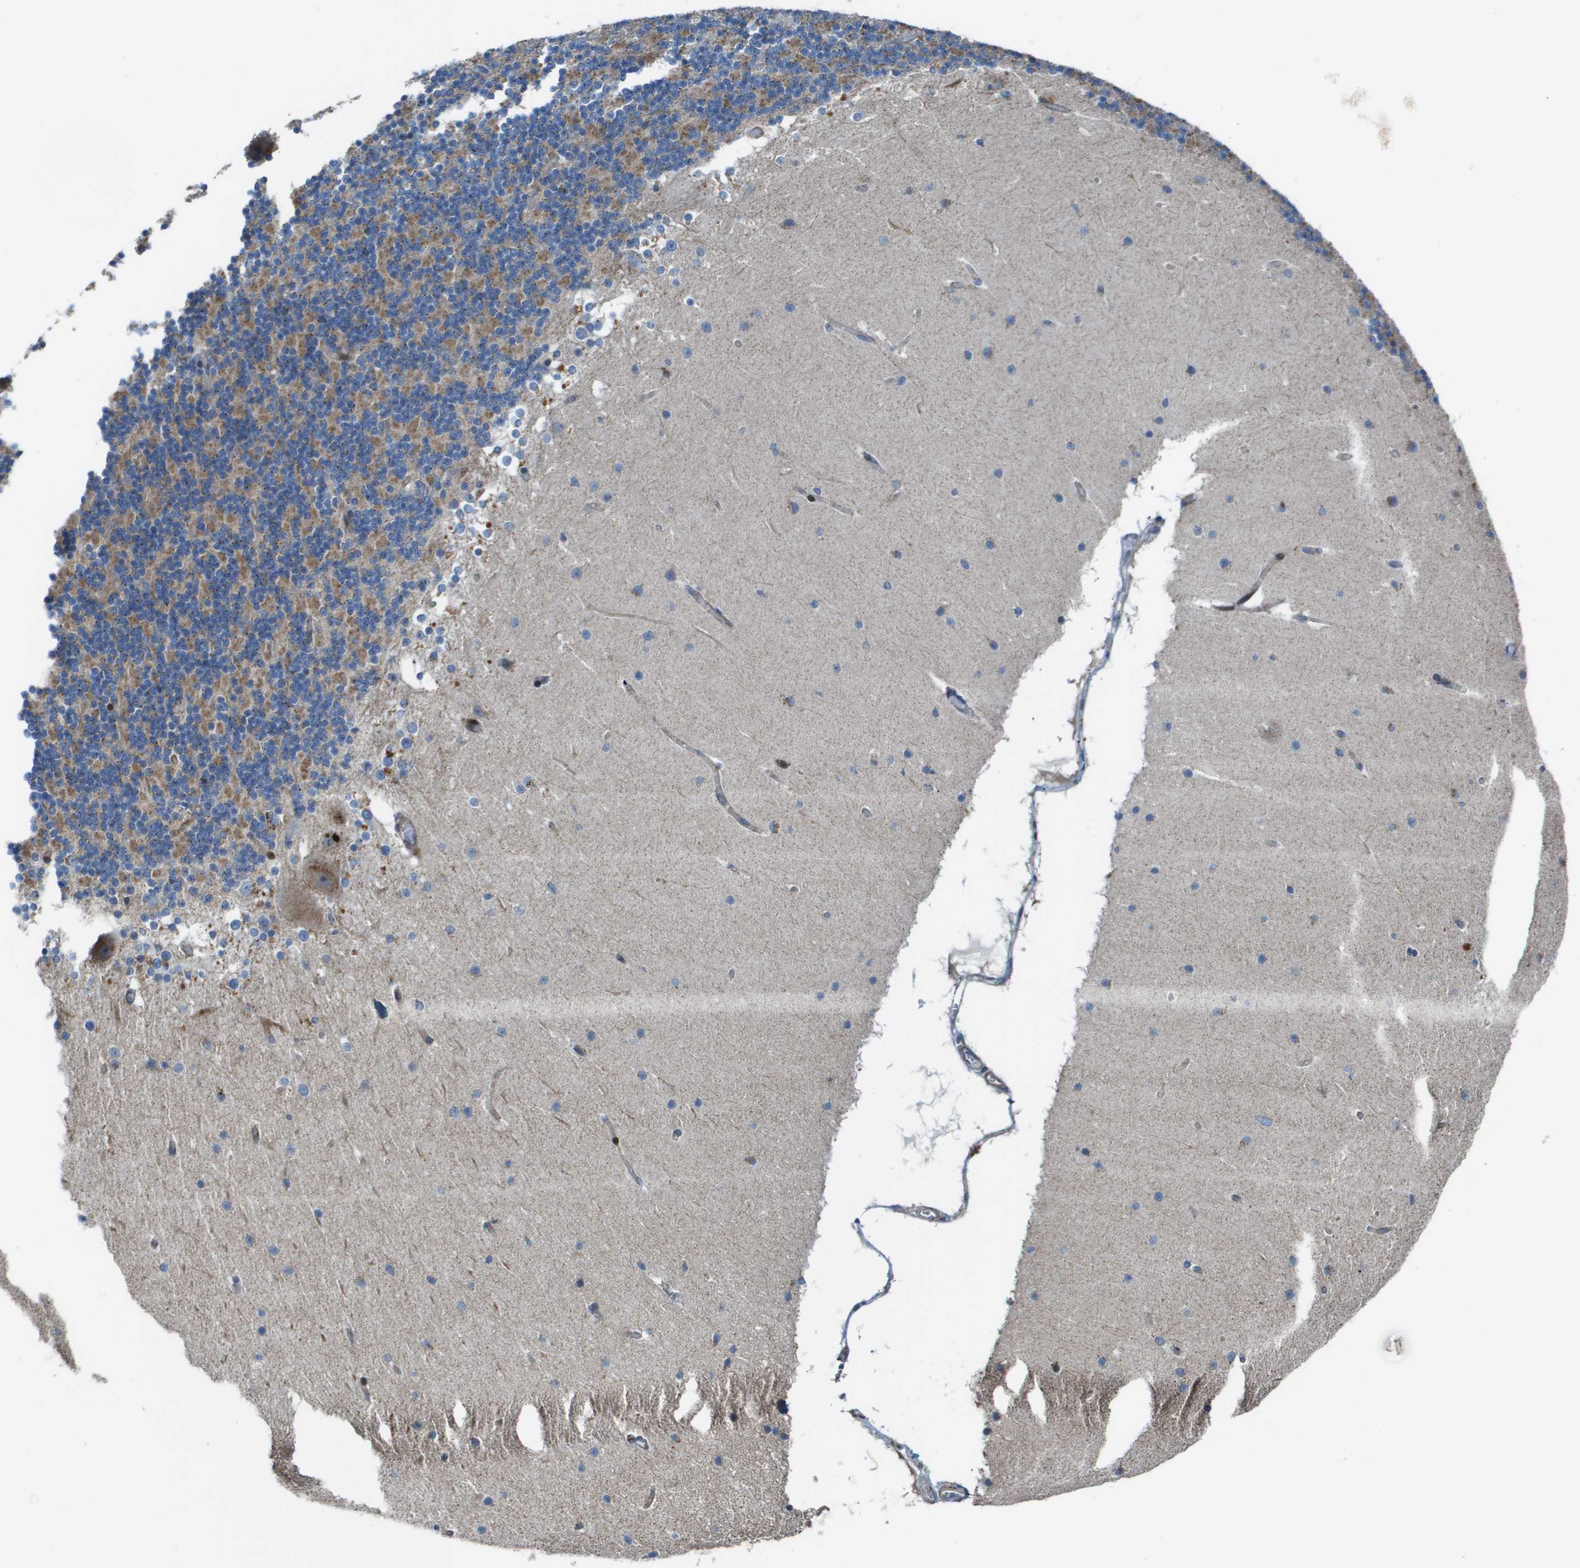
{"staining": {"intensity": "moderate", "quantity": ">75%", "location": "cytoplasmic/membranous"}, "tissue": "cerebellum", "cell_type": "Cells in granular layer", "image_type": "normal", "snomed": [{"axis": "morphology", "description": "Normal tissue, NOS"}, {"axis": "topography", "description": "Cerebellum"}], "caption": "A brown stain labels moderate cytoplasmic/membranous staining of a protein in cells in granular layer of benign human cerebellum.", "gene": "MGAT3", "patient": {"sex": "female", "age": 19}}